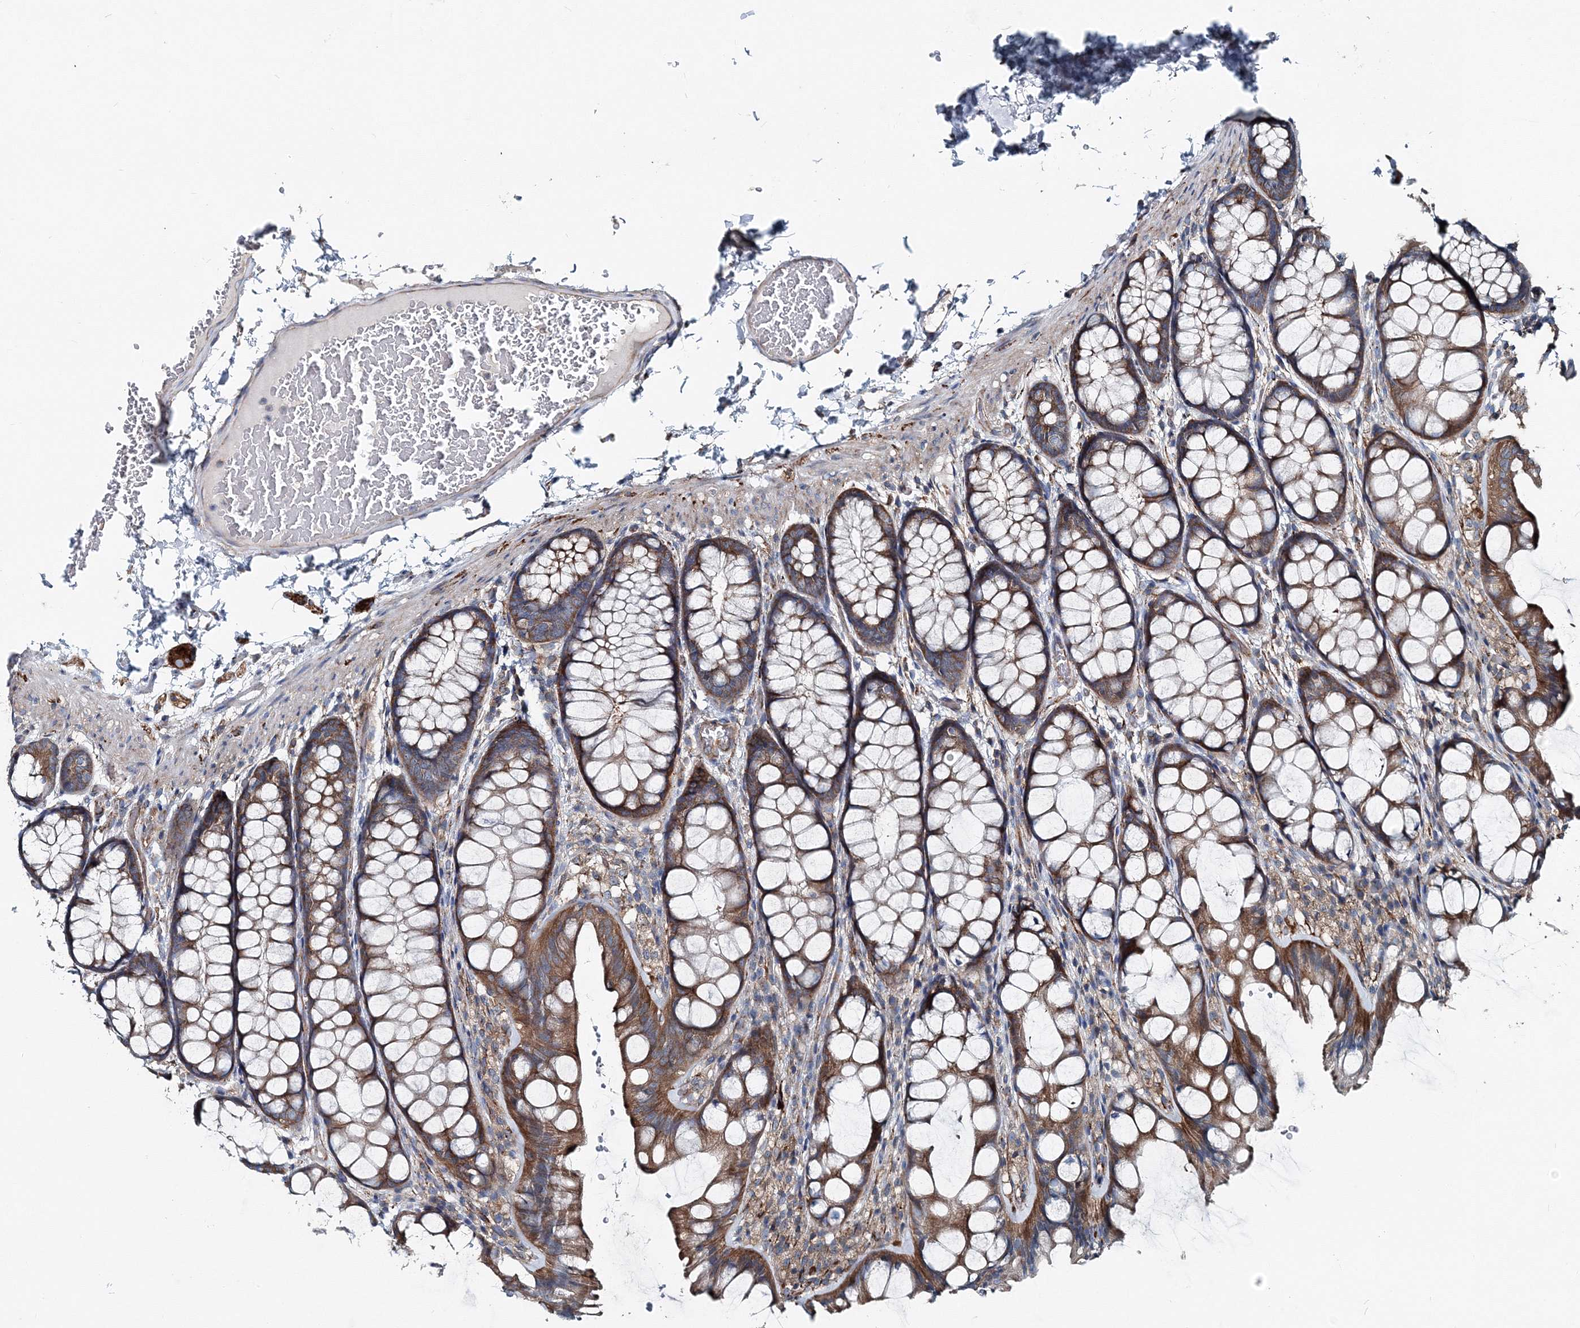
{"staining": {"intensity": "weak", "quantity": ">75%", "location": "cytoplasmic/membranous"}, "tissue": "colon", "cell_type": "Endothelial cells", "image_type": "normal", "snomed": [{"axis": "morphology", "description": "Normal tissue, NOS"}, {"axis": "topography", "description": "Colon"}], "caption": "A high-resolution photomicrograph shows IHC staining of unremarkable colon, which shows weak cytoplasmic/membranous expression in about >75% of endothelial cells. The staining was performed using DAB (3,3'-diaminobenzidine), with brown indicating positive protein expression. Nuclei are stained blue with hematoxylin.", "gene": "MPHOSPH9", "patient": {"sex": "male", "age": 47}}